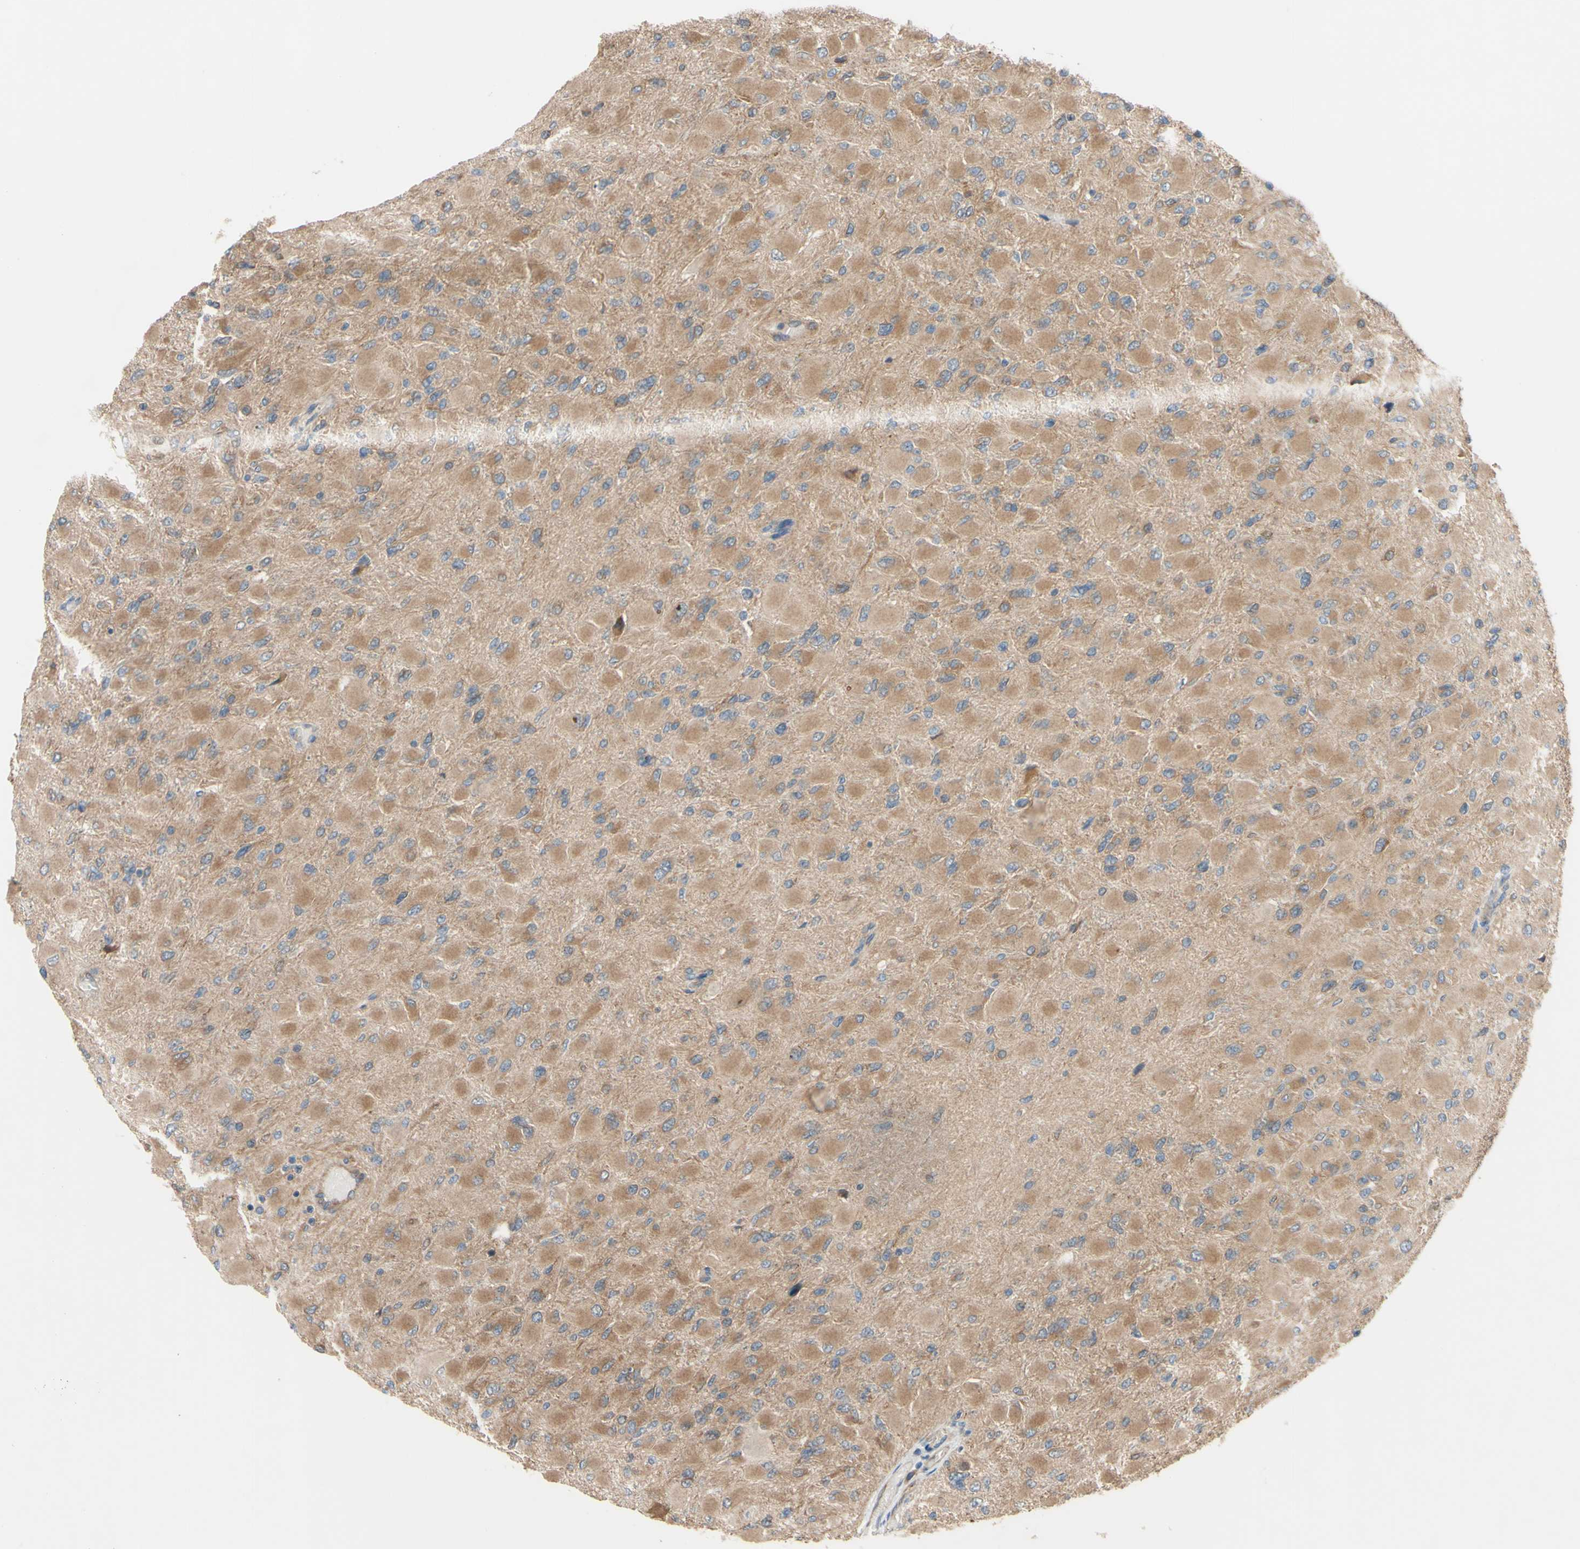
{"staining": {"intensity": "moderate", "quantity": ">75%", "location": "cytoplasmic/membranous"}, "tissue": "glioma", "cell_type": "Tumor cells", "image_type": "cancer", "snomed": [{"axis": "morphology", "description": "Glioma, malignant, High grade"}, {"axis": "topography", "description": "Cerebral cortex"}], "caption": "Human glioma stained with a protein marker exhibits moderate staining in tumor cells.", "gene": "DYNLRB1", "patient": {"sex": "female", "age": 36}}